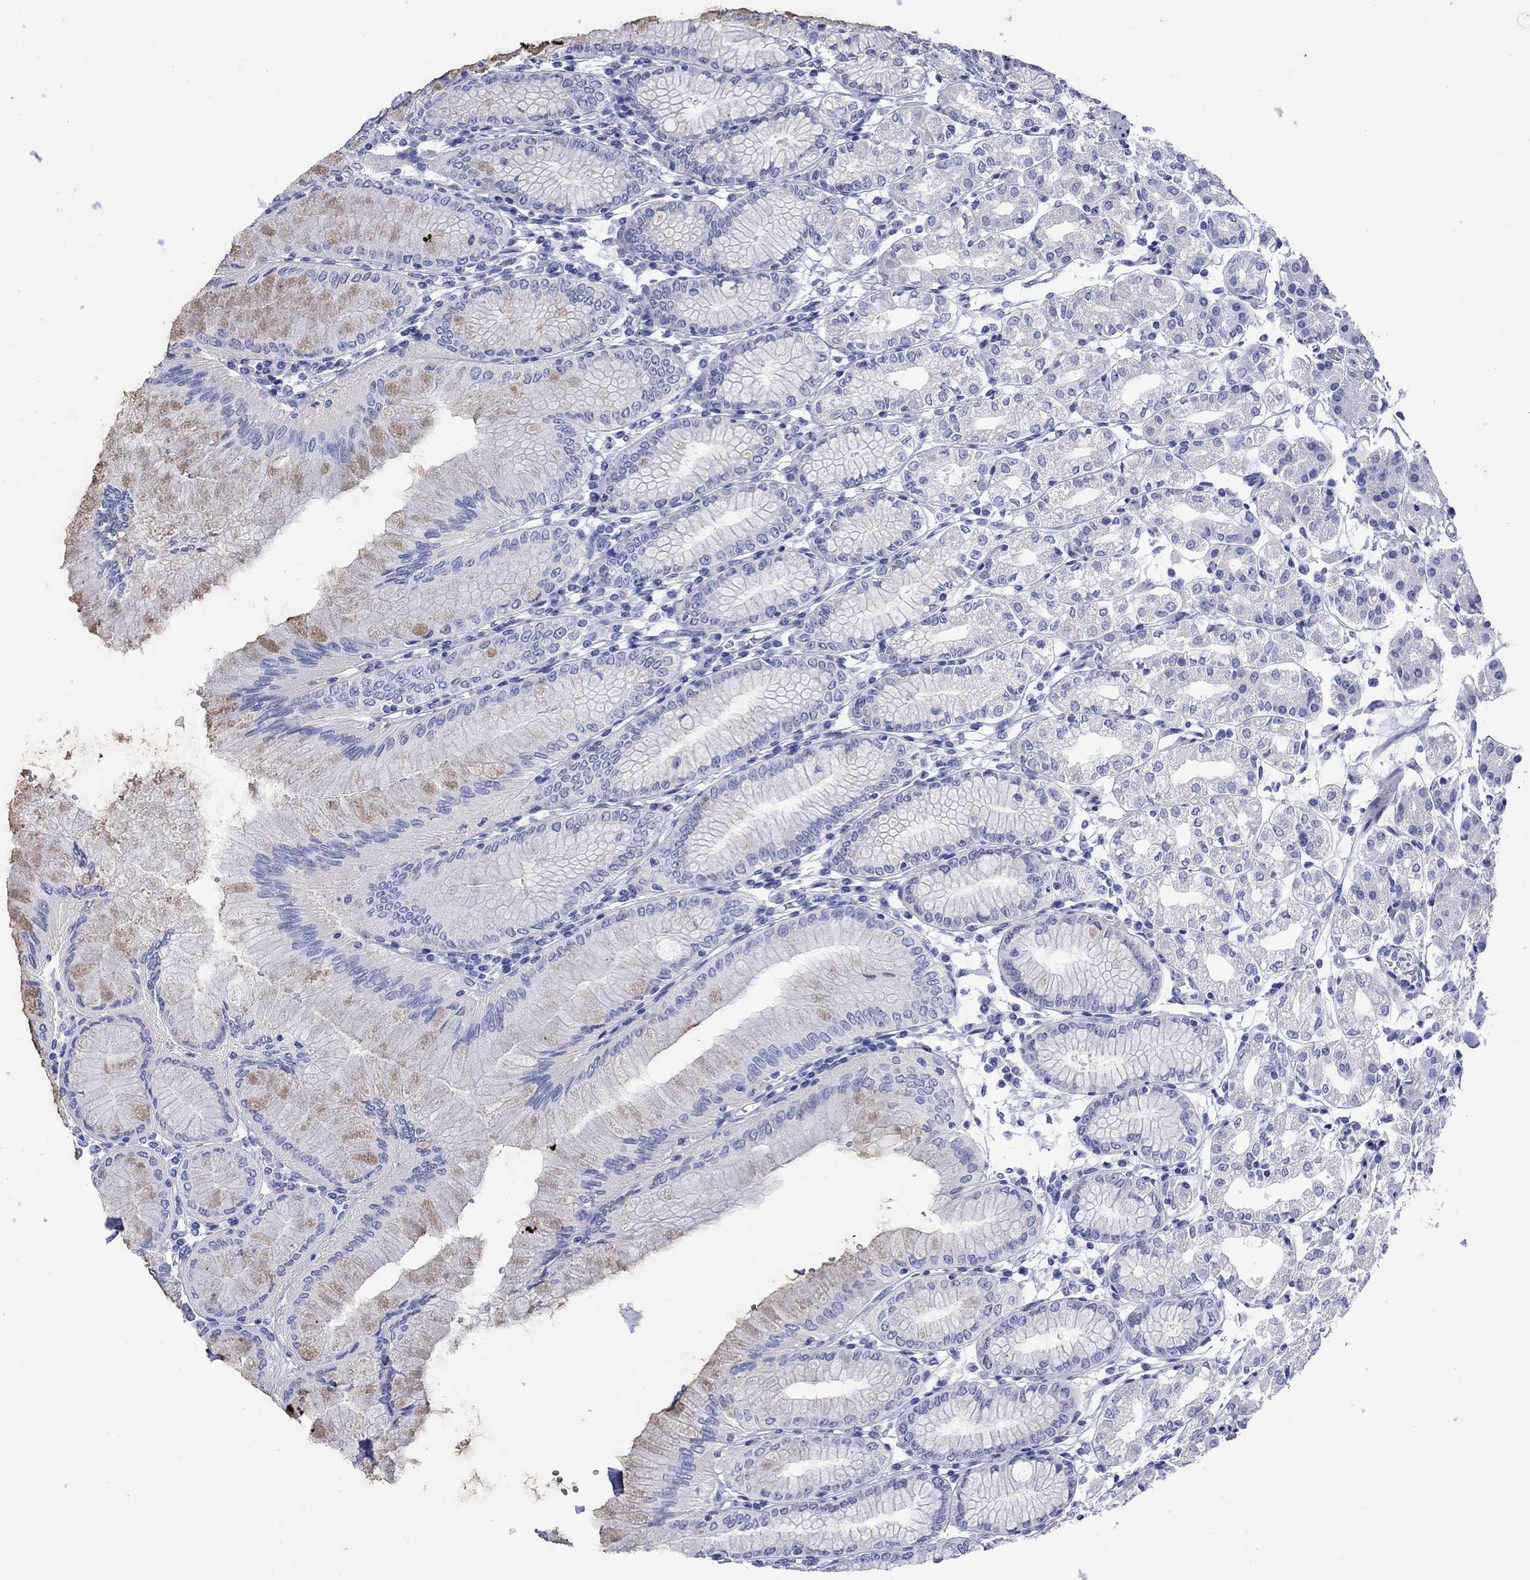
{"staining": {"intensity": "weak", "quantity": "<25%", "location": "cytoplasmic/membranous"}, "tissue": "stomach", "cell_type": "Glandular cells", "image_type": "normal", "snomed": [{"axis": "morphology", "description": "Normal tissue, NOS"}, {"axis": "topography", "description": "Skeletal muscle"}, {"axis": "topography", "description": "Stomach"}], "caption": "This is a histopathology image of immunohistochemistry (IHC) staining of benign stomach, which shows no staining in glandular cells. The staining was performed using DAB to visualize the protein expression in brown, while the nuclei were stained in blue with hematoxylin (Magnification: 20x).", "gene": "MLANA", "patient": {"sex": "female", "age": 57}}